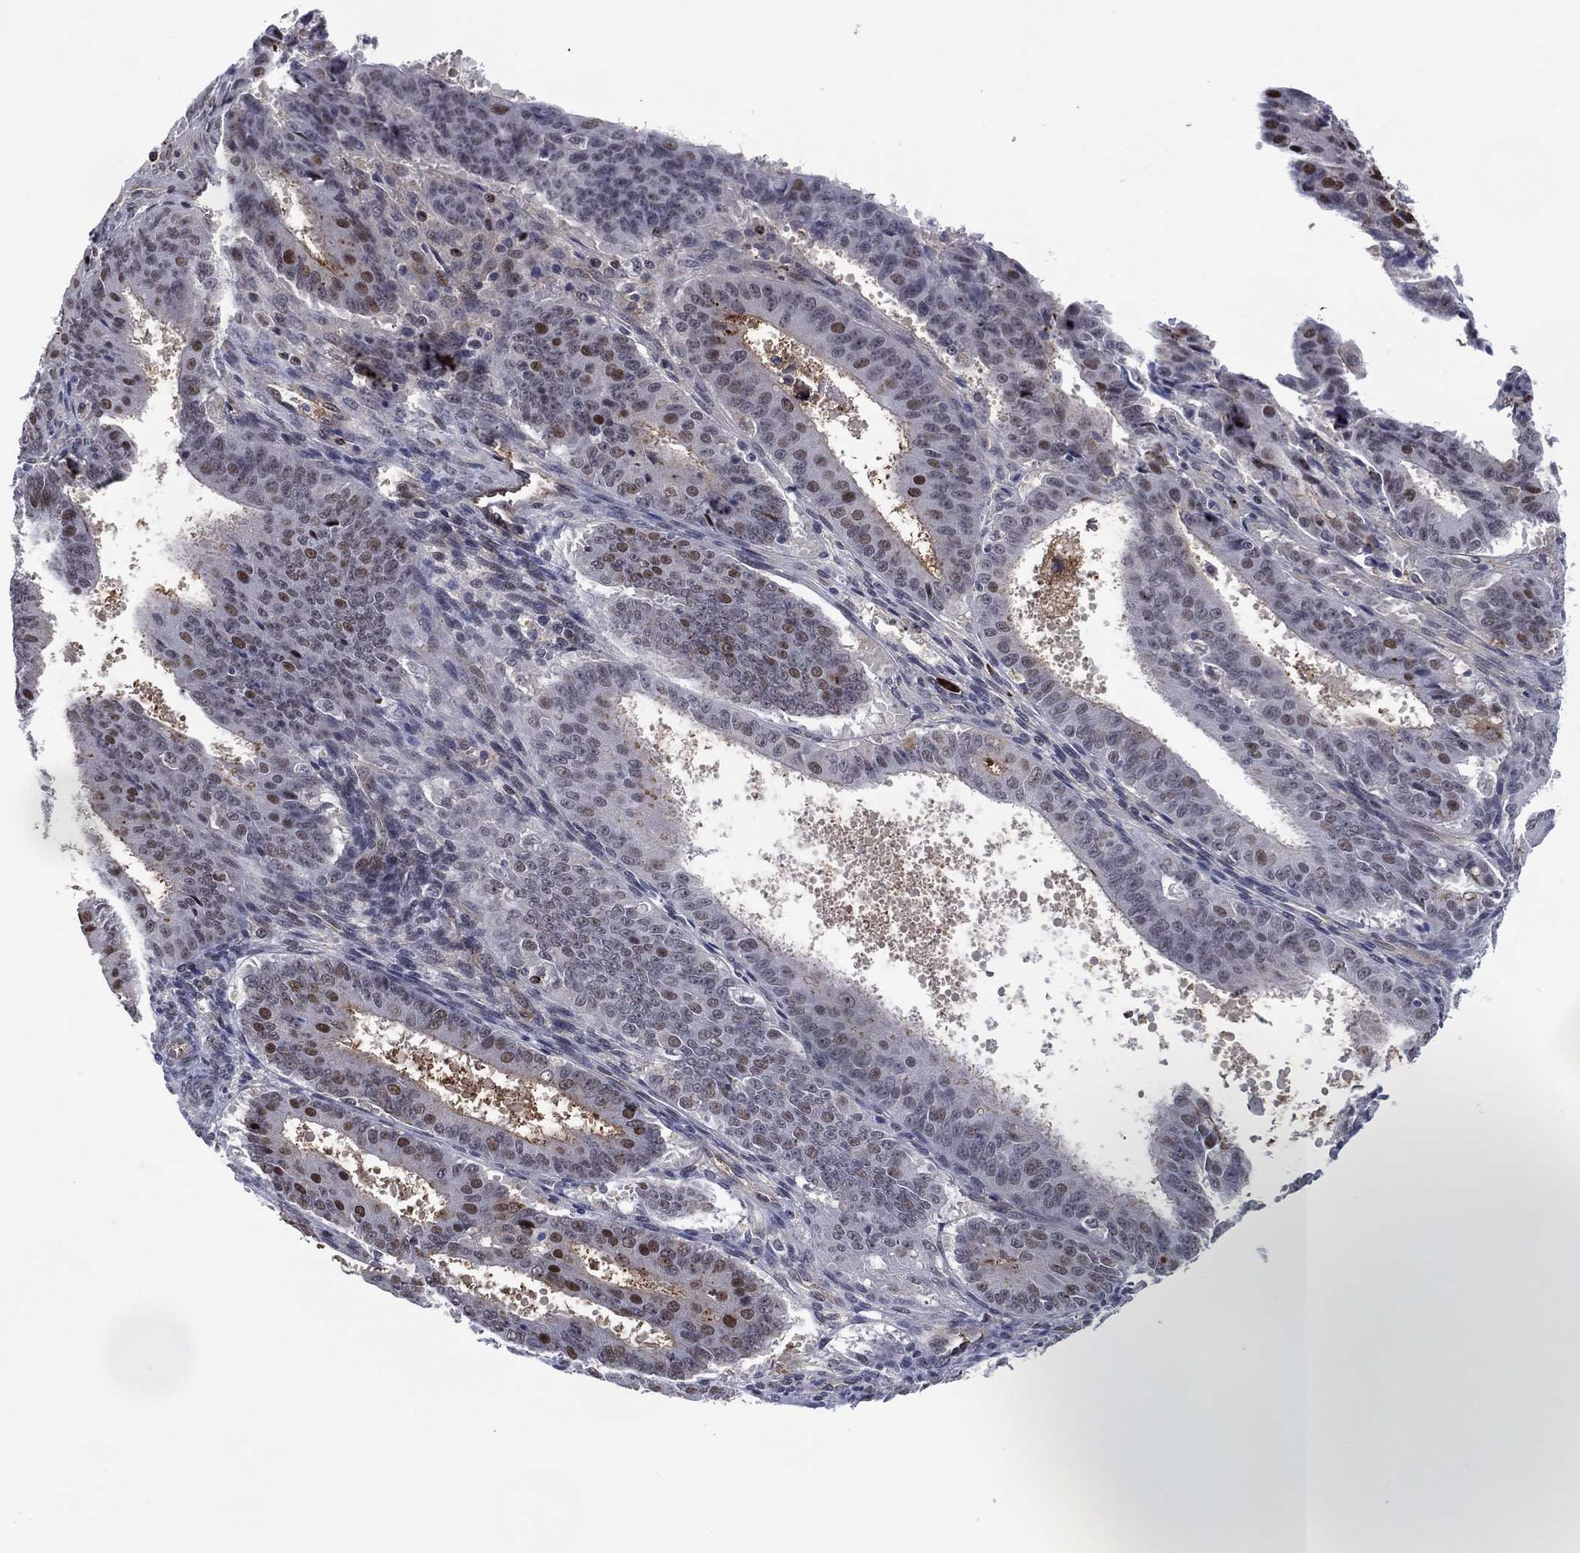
{"staining": {"intensity": "moderate", "quantity": "<25%", "location": "nuclear"}, "tissue": "ovarian cancer", "cell_type": "Tumor cells", "image_type": "cancer", "snomed": [{"axis": "morphology", "description": "Carcinoma, endometroid"}, {"axis": "topography", "description": "Ovary"}], "caption": "Immunohistochemistry histopathology image of human ovarian cancer (endometroid carcinoma) stained for a protein (brown), which exhibits low levels of moderate nuclear staining in approximately <25% of tumor cells.", "gene": "DPP4", "patient": {"sex": "female", "age": 42}}